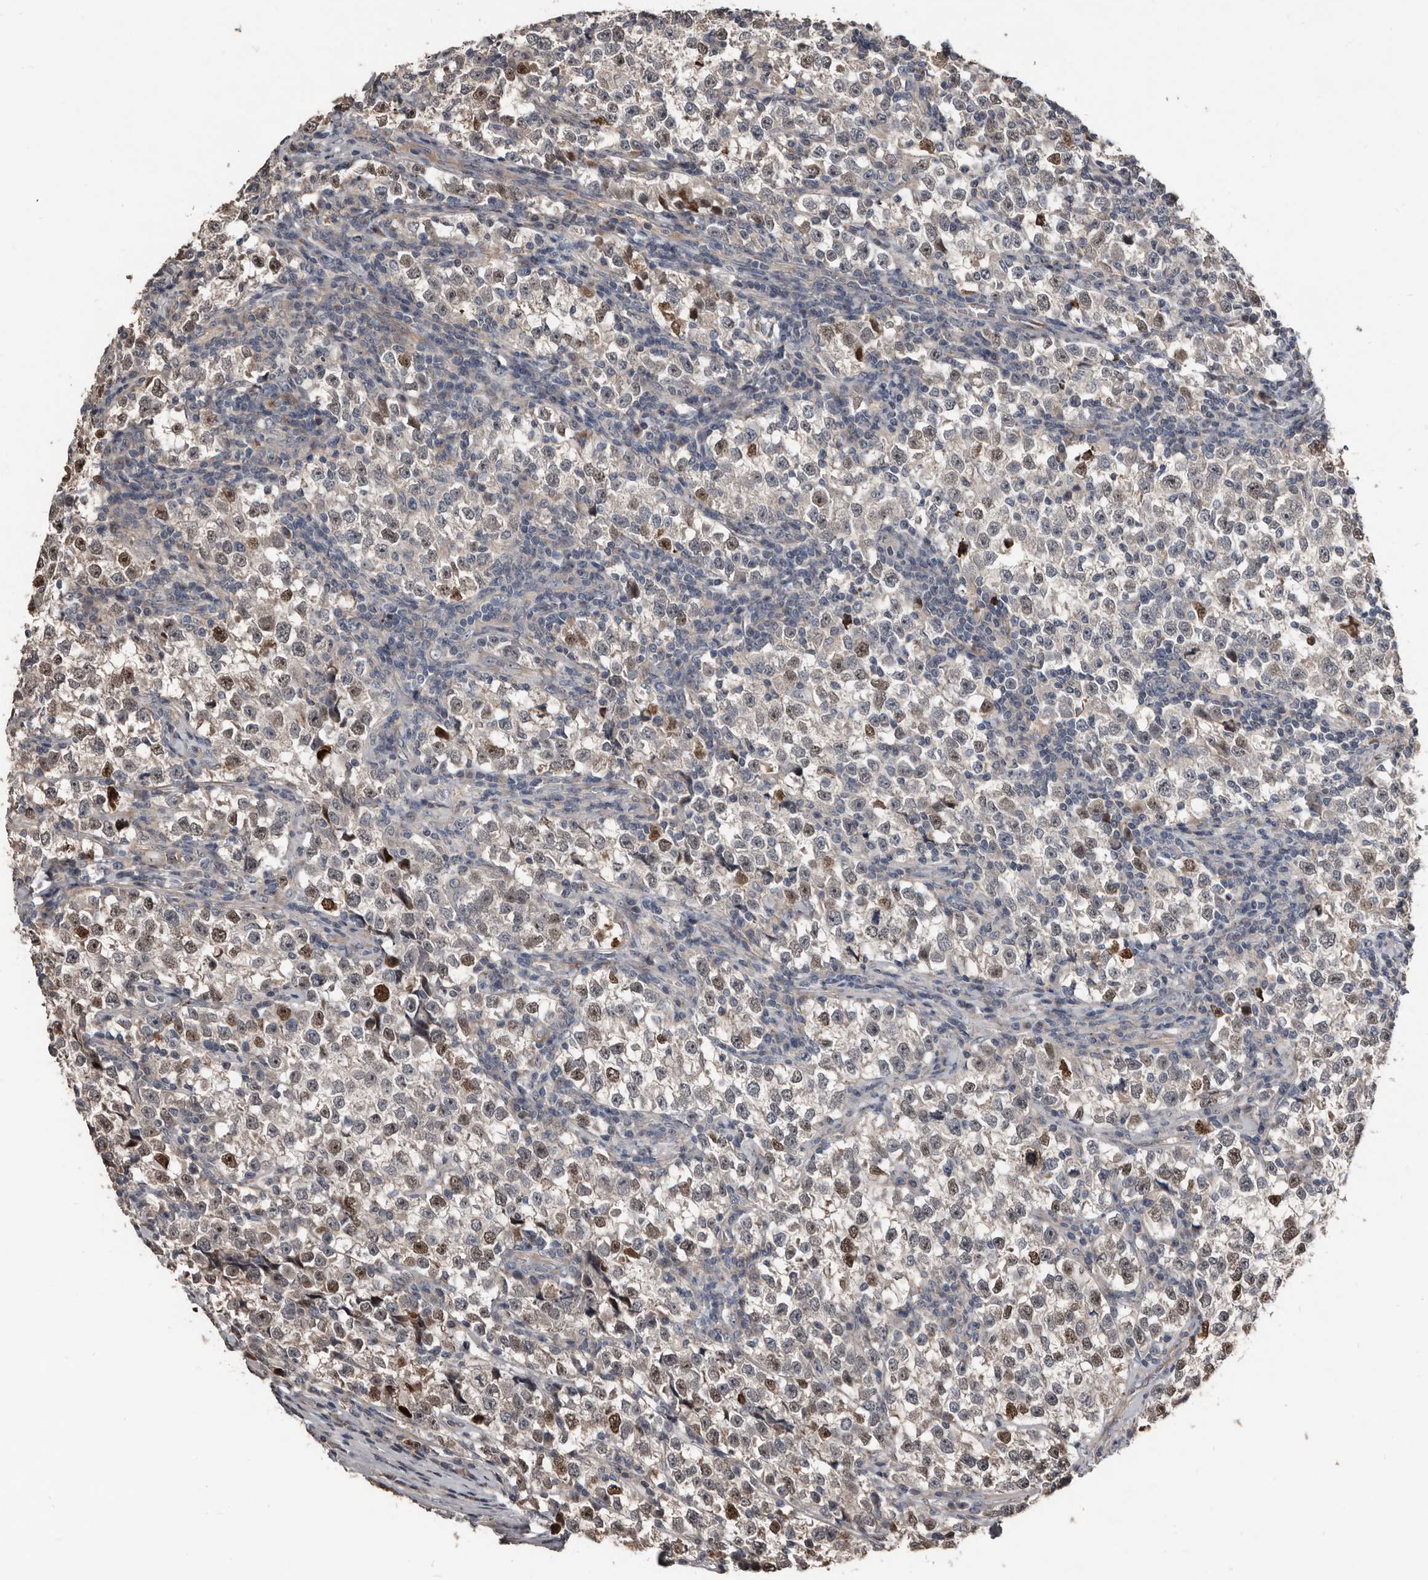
{"staining": {"intensity": "moderate", "quantity": "<25%", "location": "nuclear"}, "tissue": "testis cancer", "cell_type": "Tumor cells", "image_type": "cancer", "snomed": [{"axis": "morphology", "description": "Normal tissue, NOS"}, {"axis": "morphology", "description": "Seminoma, NOS"}, {"axis": "topography", "description": "Testis"}], "caption": "This is a micrograph of immunohistochemistry staining of testis seminoma, which shows moderate expression in the nuclear of tumor cells.", "gene": "DHPS", "patient": {"sex": "male", "age": 43}}